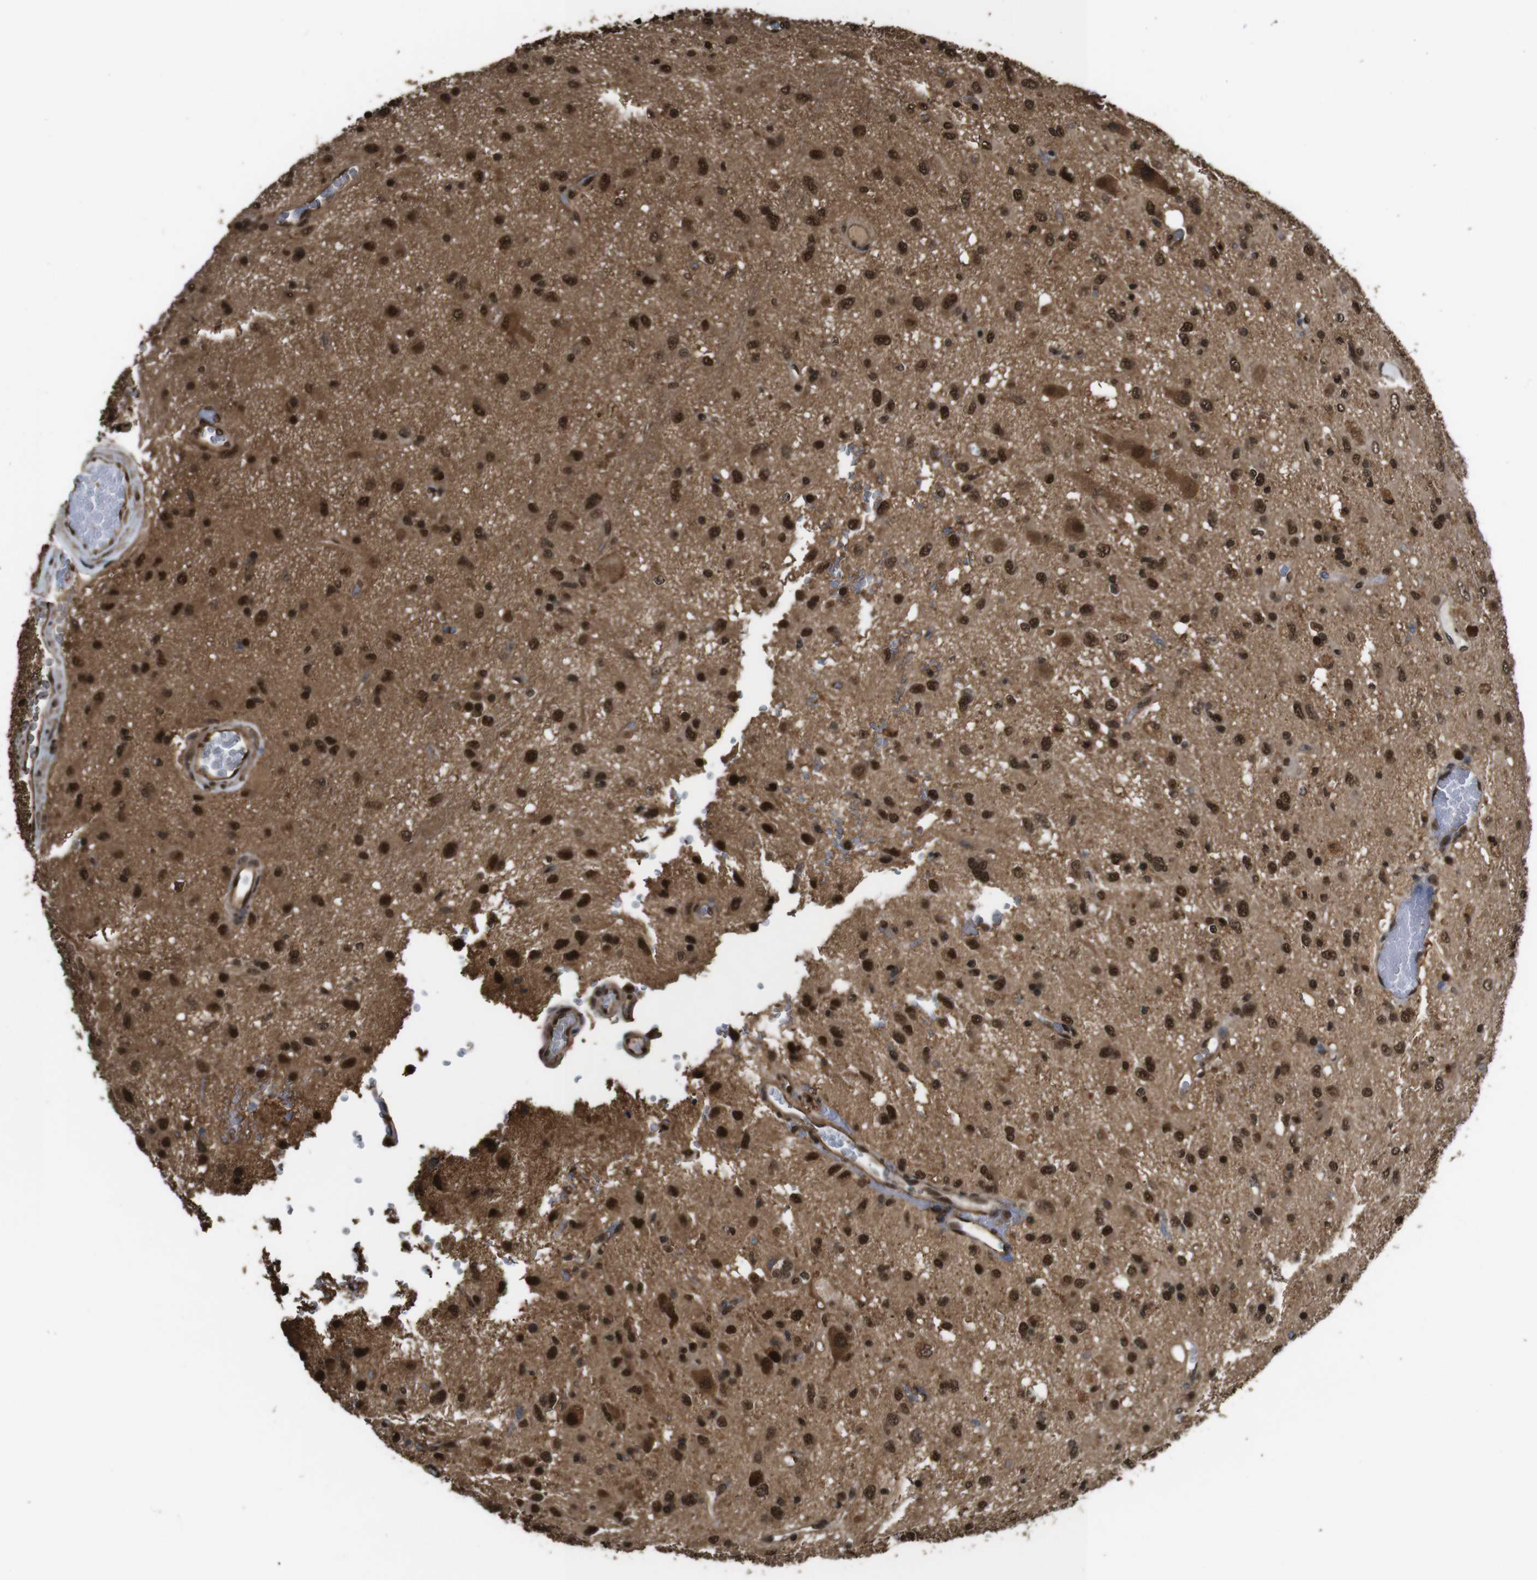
{"staining": {"intensity": "strong", "quantity": ">75%", "location": "cytoplasmic/membranous,nuclear"}, "tissue": "glioma", "cell_type": "Tumor cells", "image_type": "cancer", "snomed": [{"axis": "morphology", "description": "Glioma, malignant, Low grade"}, {"axis": "topography", "description": "Brain"}], "caption": "Immunohistochemistry (IHC) (DAB (3,3'-diaminobenzidine)) staining of low-grade glioma (malignant) demonstrates strong cytoplasmic/membranous and nuclear protein expression in approximately >75% of tumor cells.", "gene": "VCP", "patient": {"sex": "male", "age": 77}}